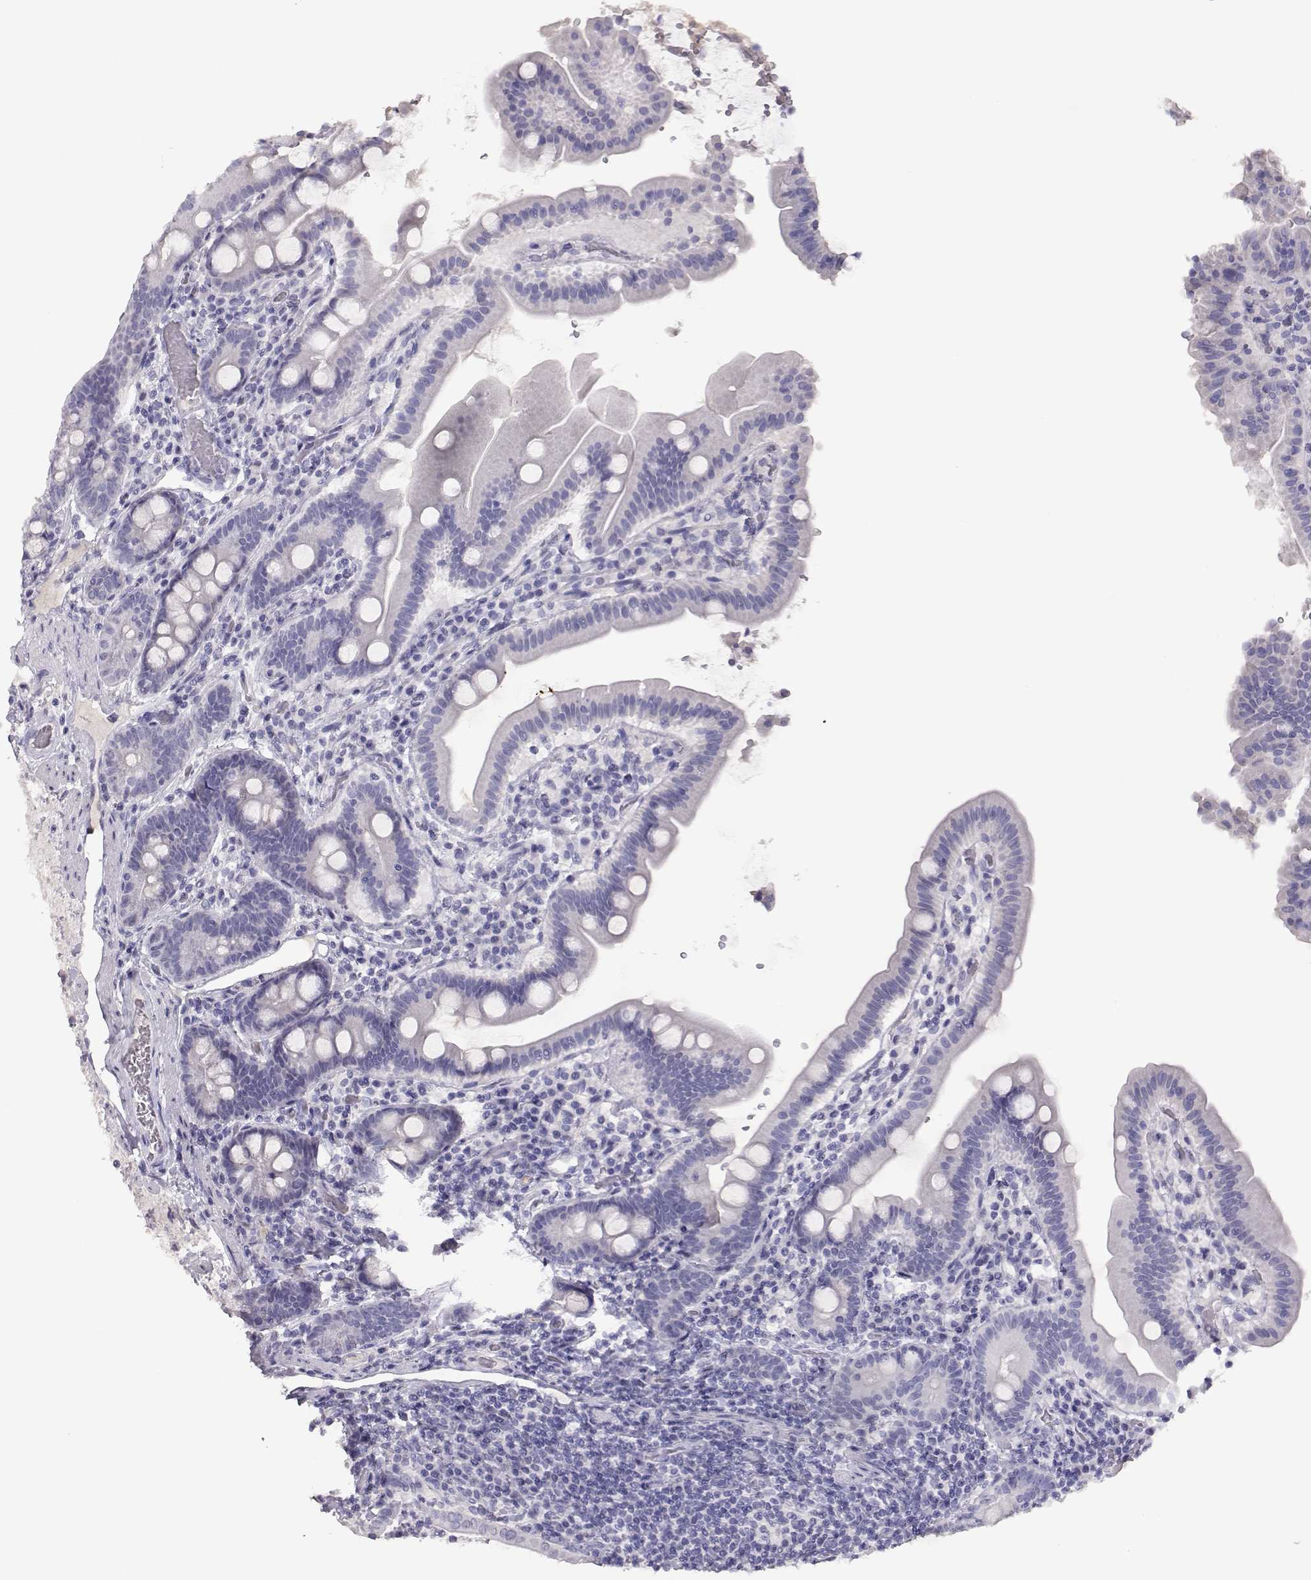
{"staining": {"intensity": "negative", "quantity": "none", "location": "none"}, "tissue": "small intestine", "cell_type": "Glandular cells", "image_type": "normal", "snomed": [{"axis": "morphology", "description": "Normal tissue, NOS"}, {"axis": "topography", "description": "Small intestine"}], "caption": "This is an immunohistochemistry (IHC) micrograph of normal small intestine. There is no positivity in glandular cells.", "gene": "PMCH", "patient": {"sex": "male", "age": 26}}